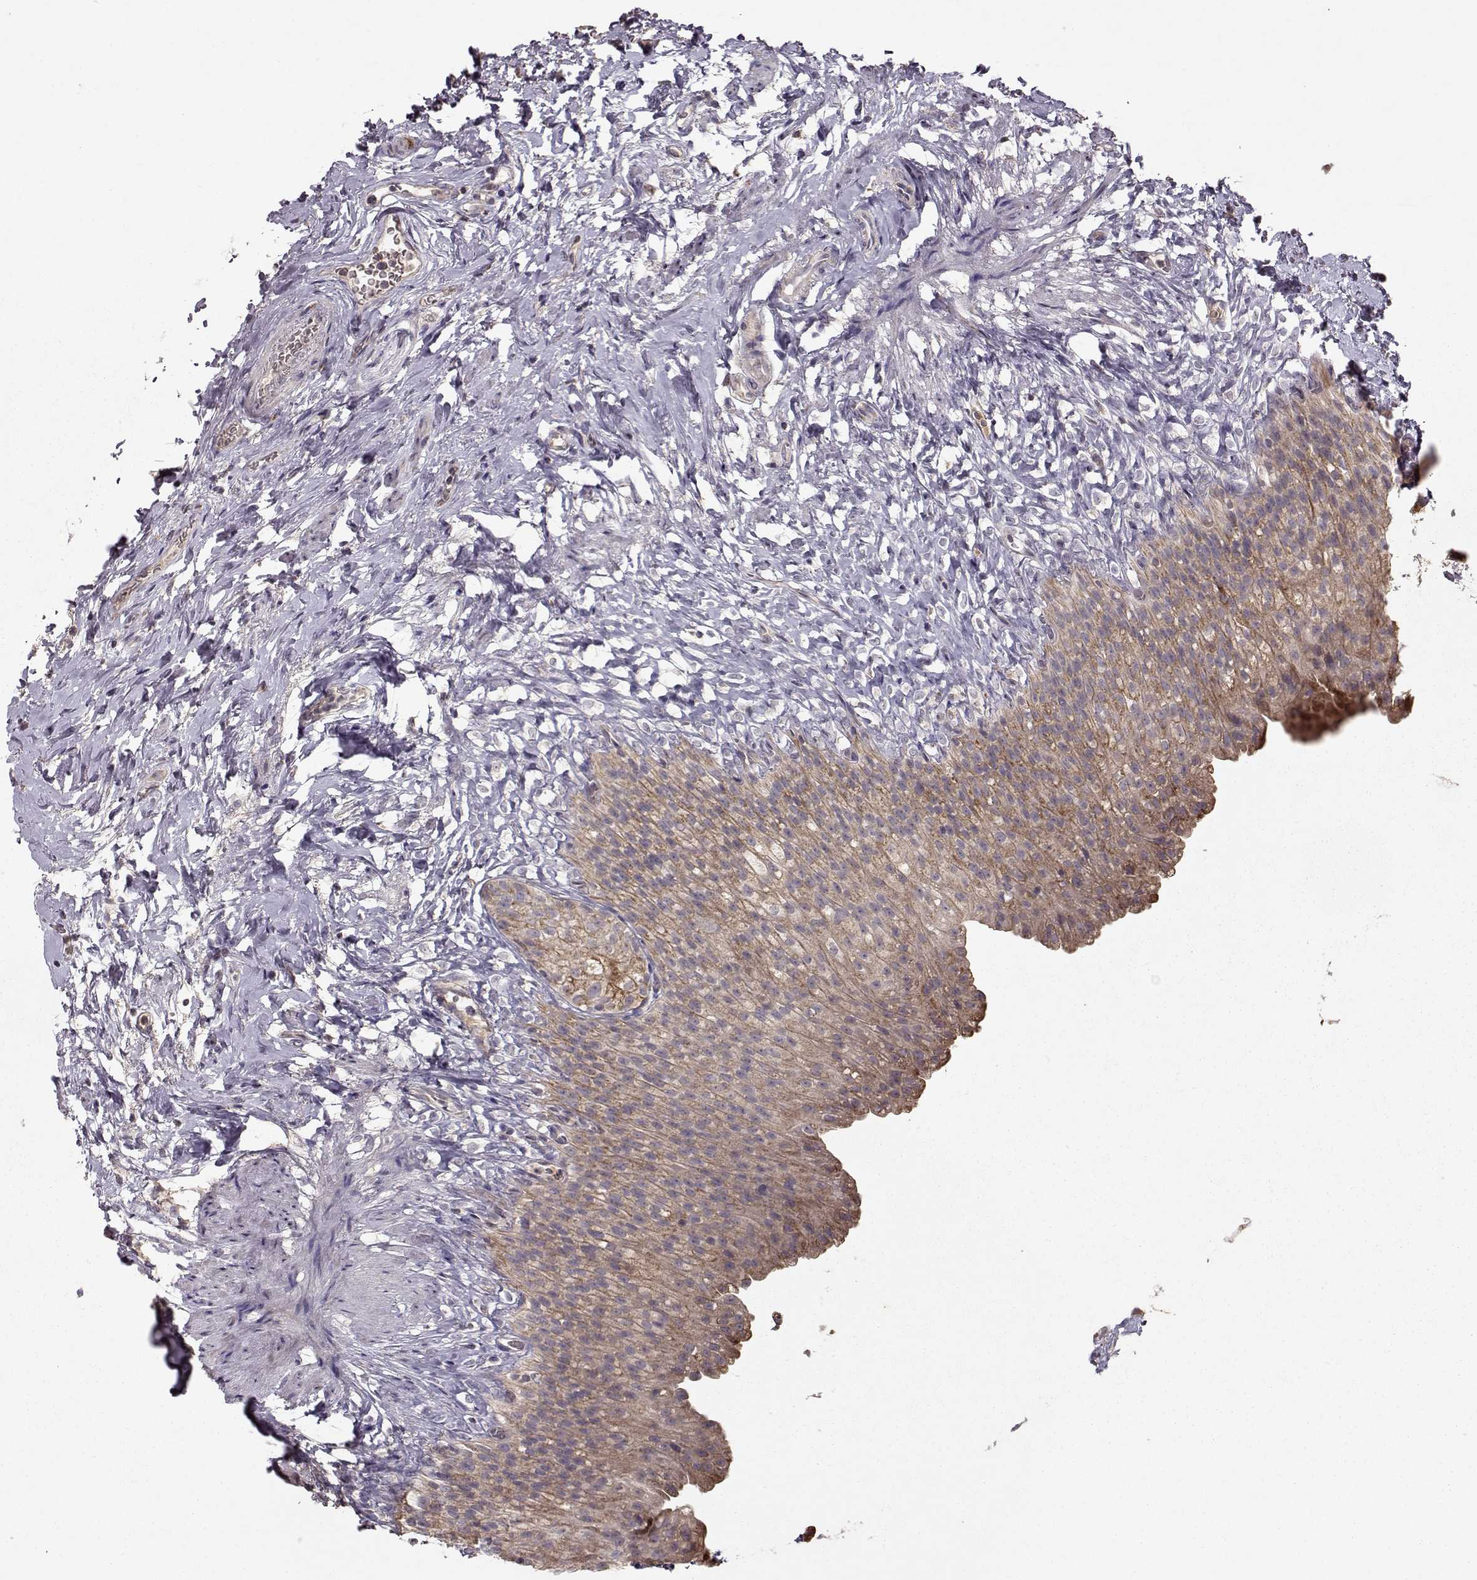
{"staining": {"intensity": "moderate", "quantity": ">75%", "location": "cytoplasmic/membranous"}, "tissue": "urinary bladder", "cell_type": "Urothelial cells", "image_type": "normal", "snomed": [{"axis": "morphology", "description": "Normal tissue, NOS"}, {"axis": "topography", "description": "Urinary bladder"}], "caption": "High-power microscopy captured an immunohistochemistry image of benign urinary bladder, revealing moderate cytoplasmic/membranous positivity in about >75% of urothelial cells.", "gene": "CMTM3", "patient": {"sex": "male", "age": 76}}